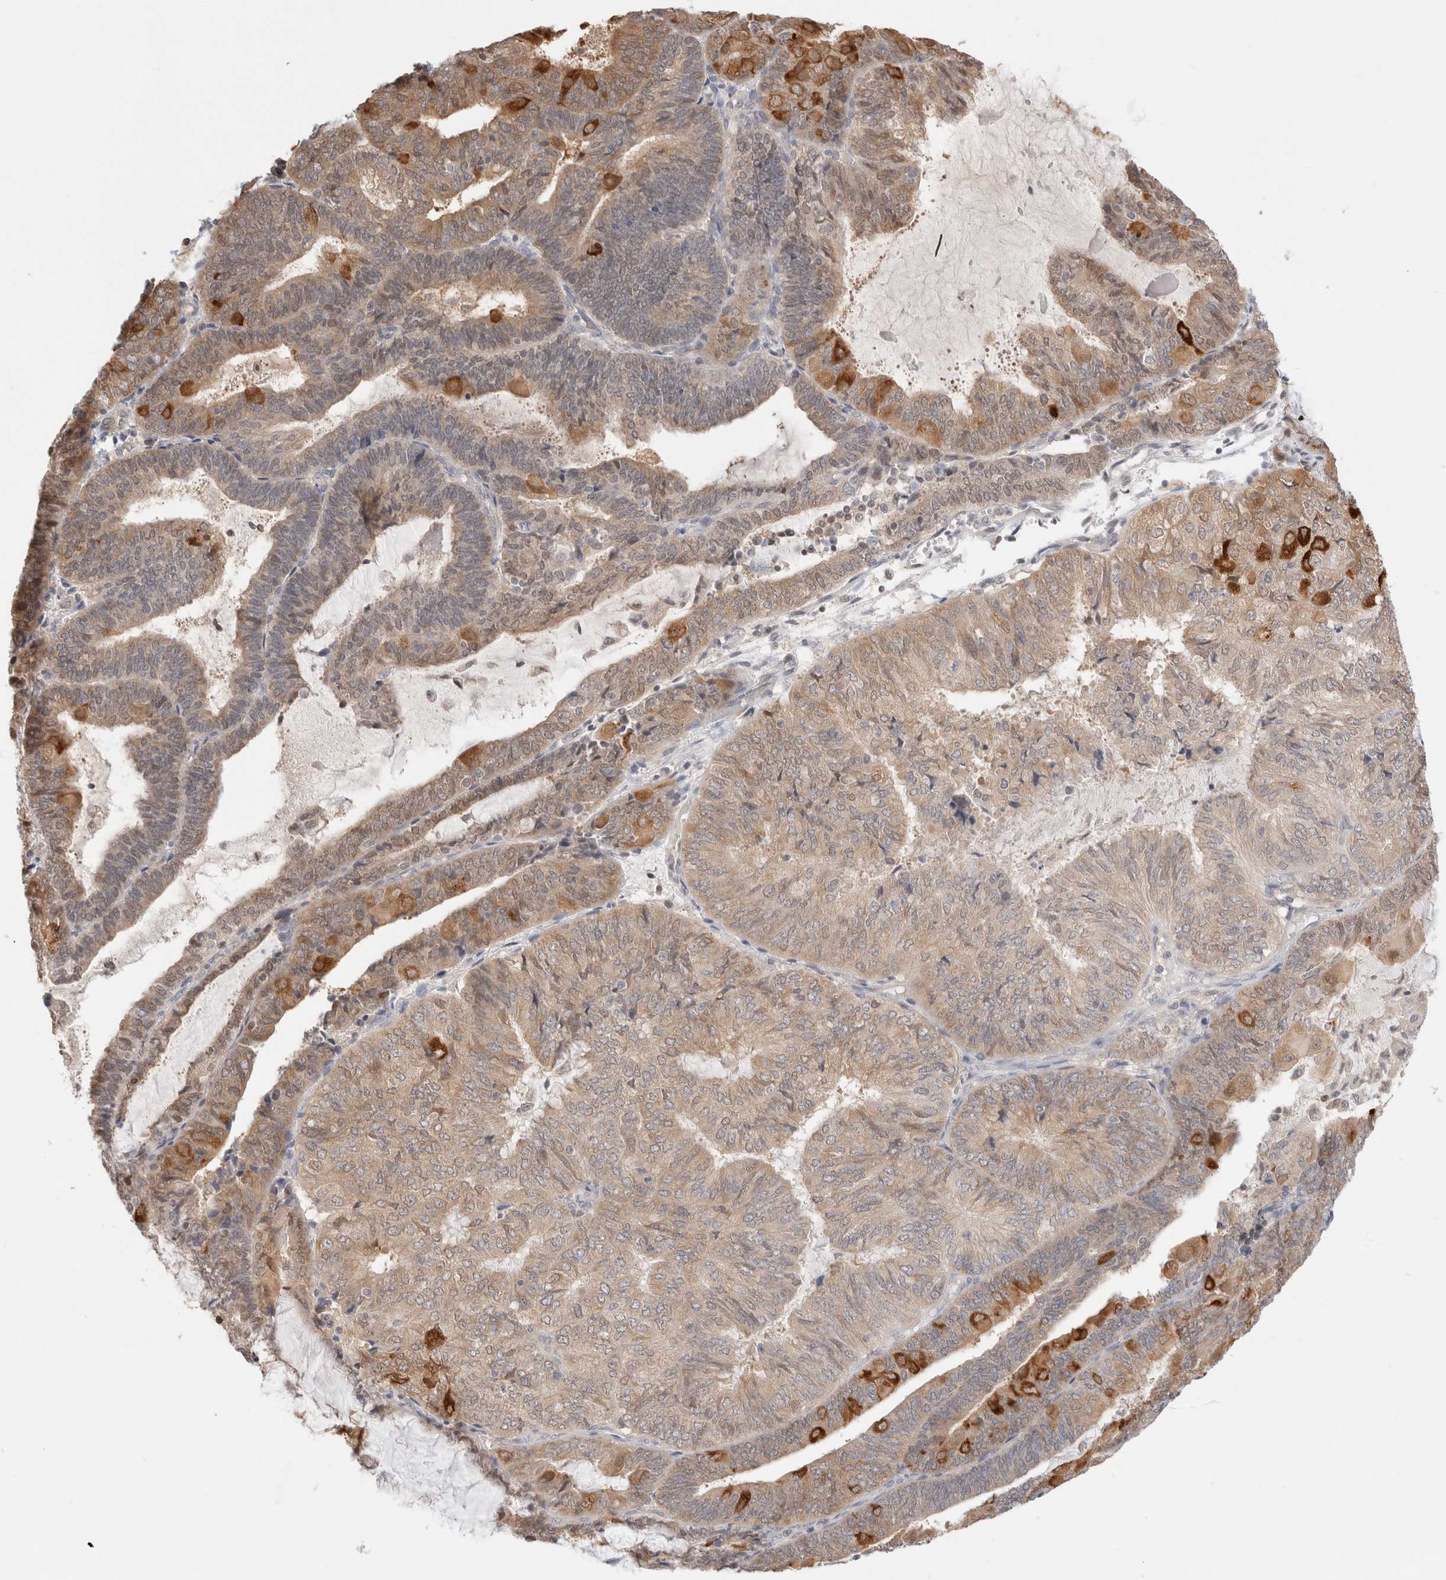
{"staining": {"intensity": "moderate", "quantity": ">75%", "location": "cytoplasmic/membranous"}, "tissue": "endometrial cancer", "cell_type": "Tumor cells", "image_type": "cancer", "snomed": [{"axis": "morphology", "description": "Adenocarcinoma, NOS"}, {"axis": "topography", "description": "Endometrium"}], "caption": "An immunohistochemistry micrograph of neoplastic tissue is shown. Protein staining in brown highlights moderate cytoplasmic/membranous positivity in adenocarcinoma (endometrial) within tumor cells.", "gene": "C17orf97", "patient": {"sex": "female", "age": 81}}